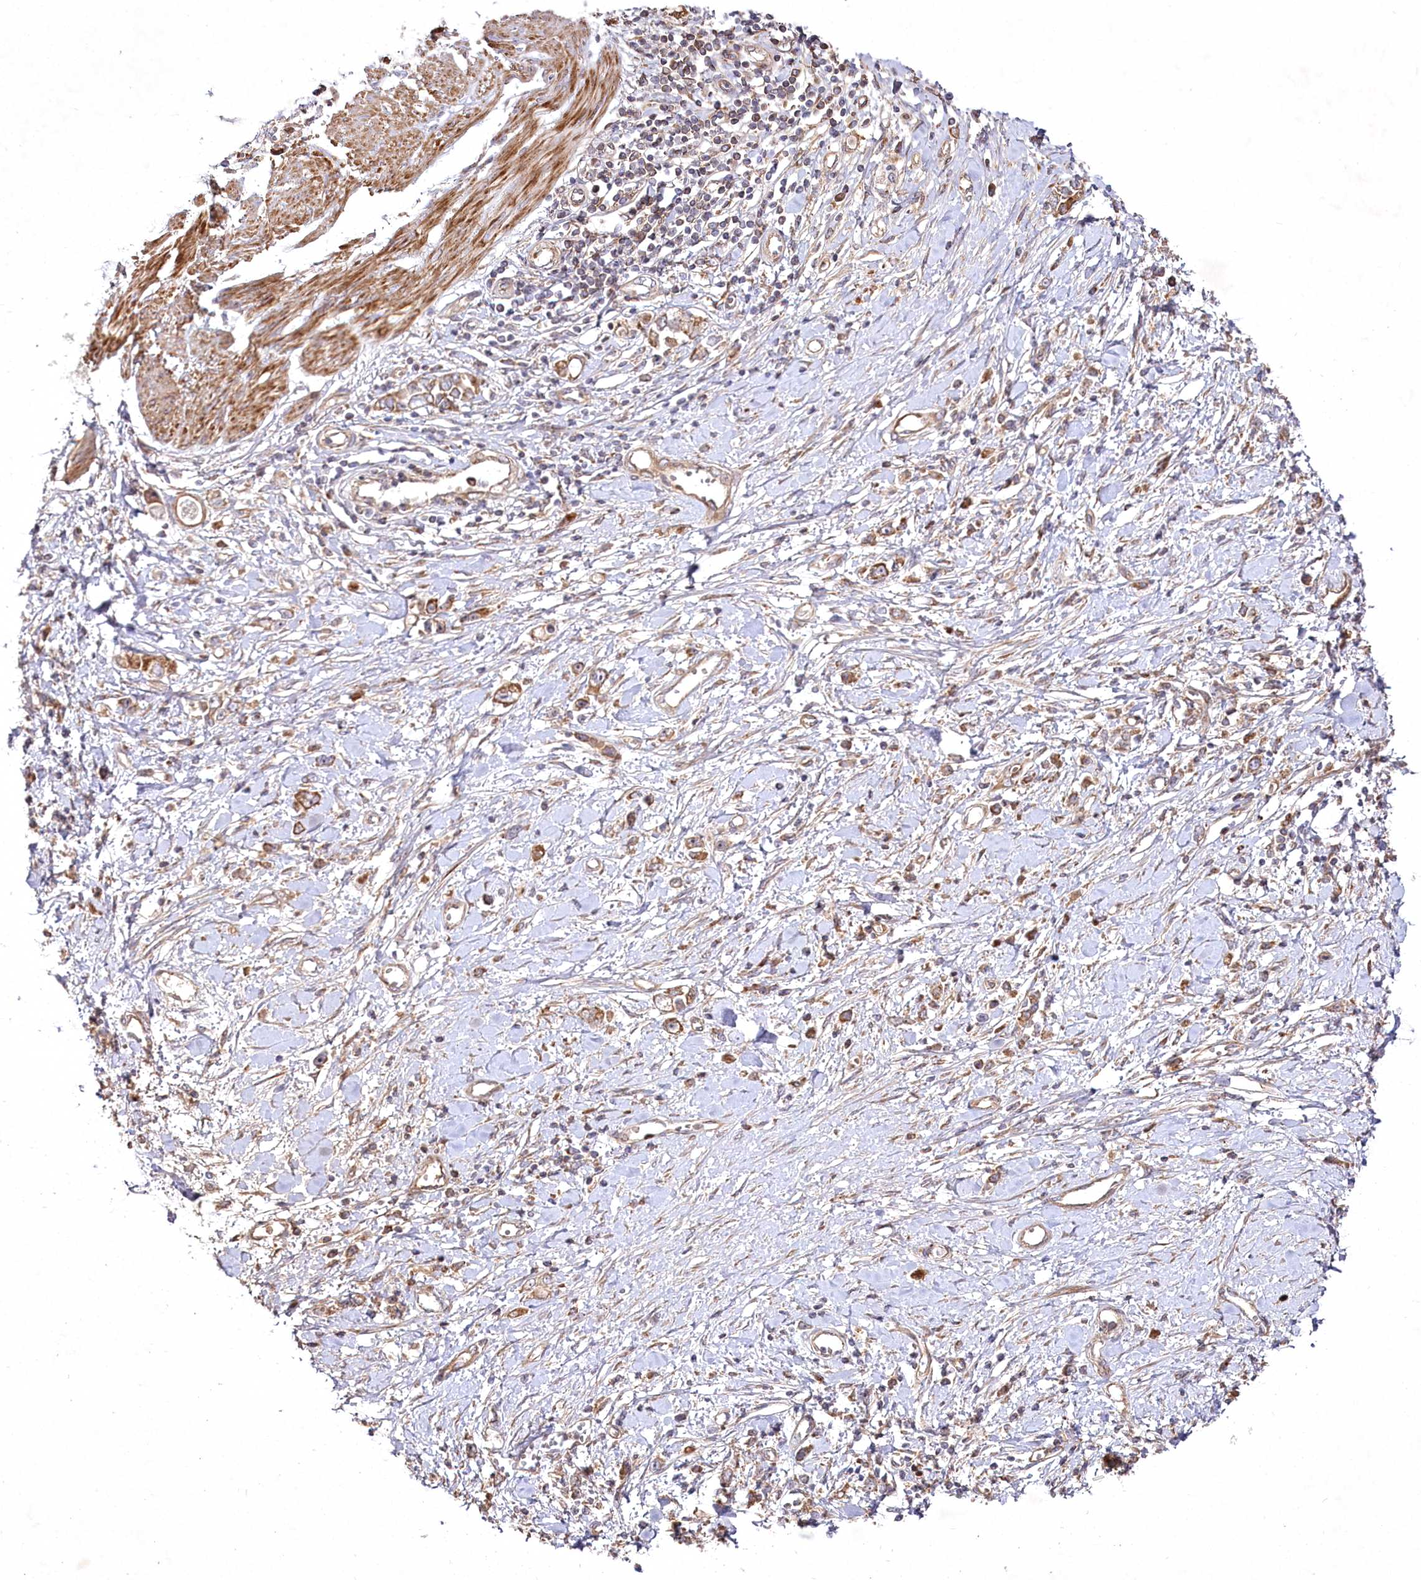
{"staining": {"intensity": "moderate", "quantity": ">75%", "location": "cytoplasmic/membranous"}, "tissue": "stomach cancer", "cell_type": "Tumor cells", "image_type": "cancer", "snomed": [{"axis": "morphology", "description": "Adenocarcinoma, NOS"}, {"axis": "topography", "description": "Stomach"}], "caption": "The image exhibits immunohistochemical staining of stomach cancer (adenocarcinoma). There is moderate cytoplasmic/membranous positivity is identified in about >75% of tumor cells. Ihc stains the protein of interest in brown and the nuclei are stained blue.", "gene": "PSTK", "patient": {"sex": "female", "age": 76}}